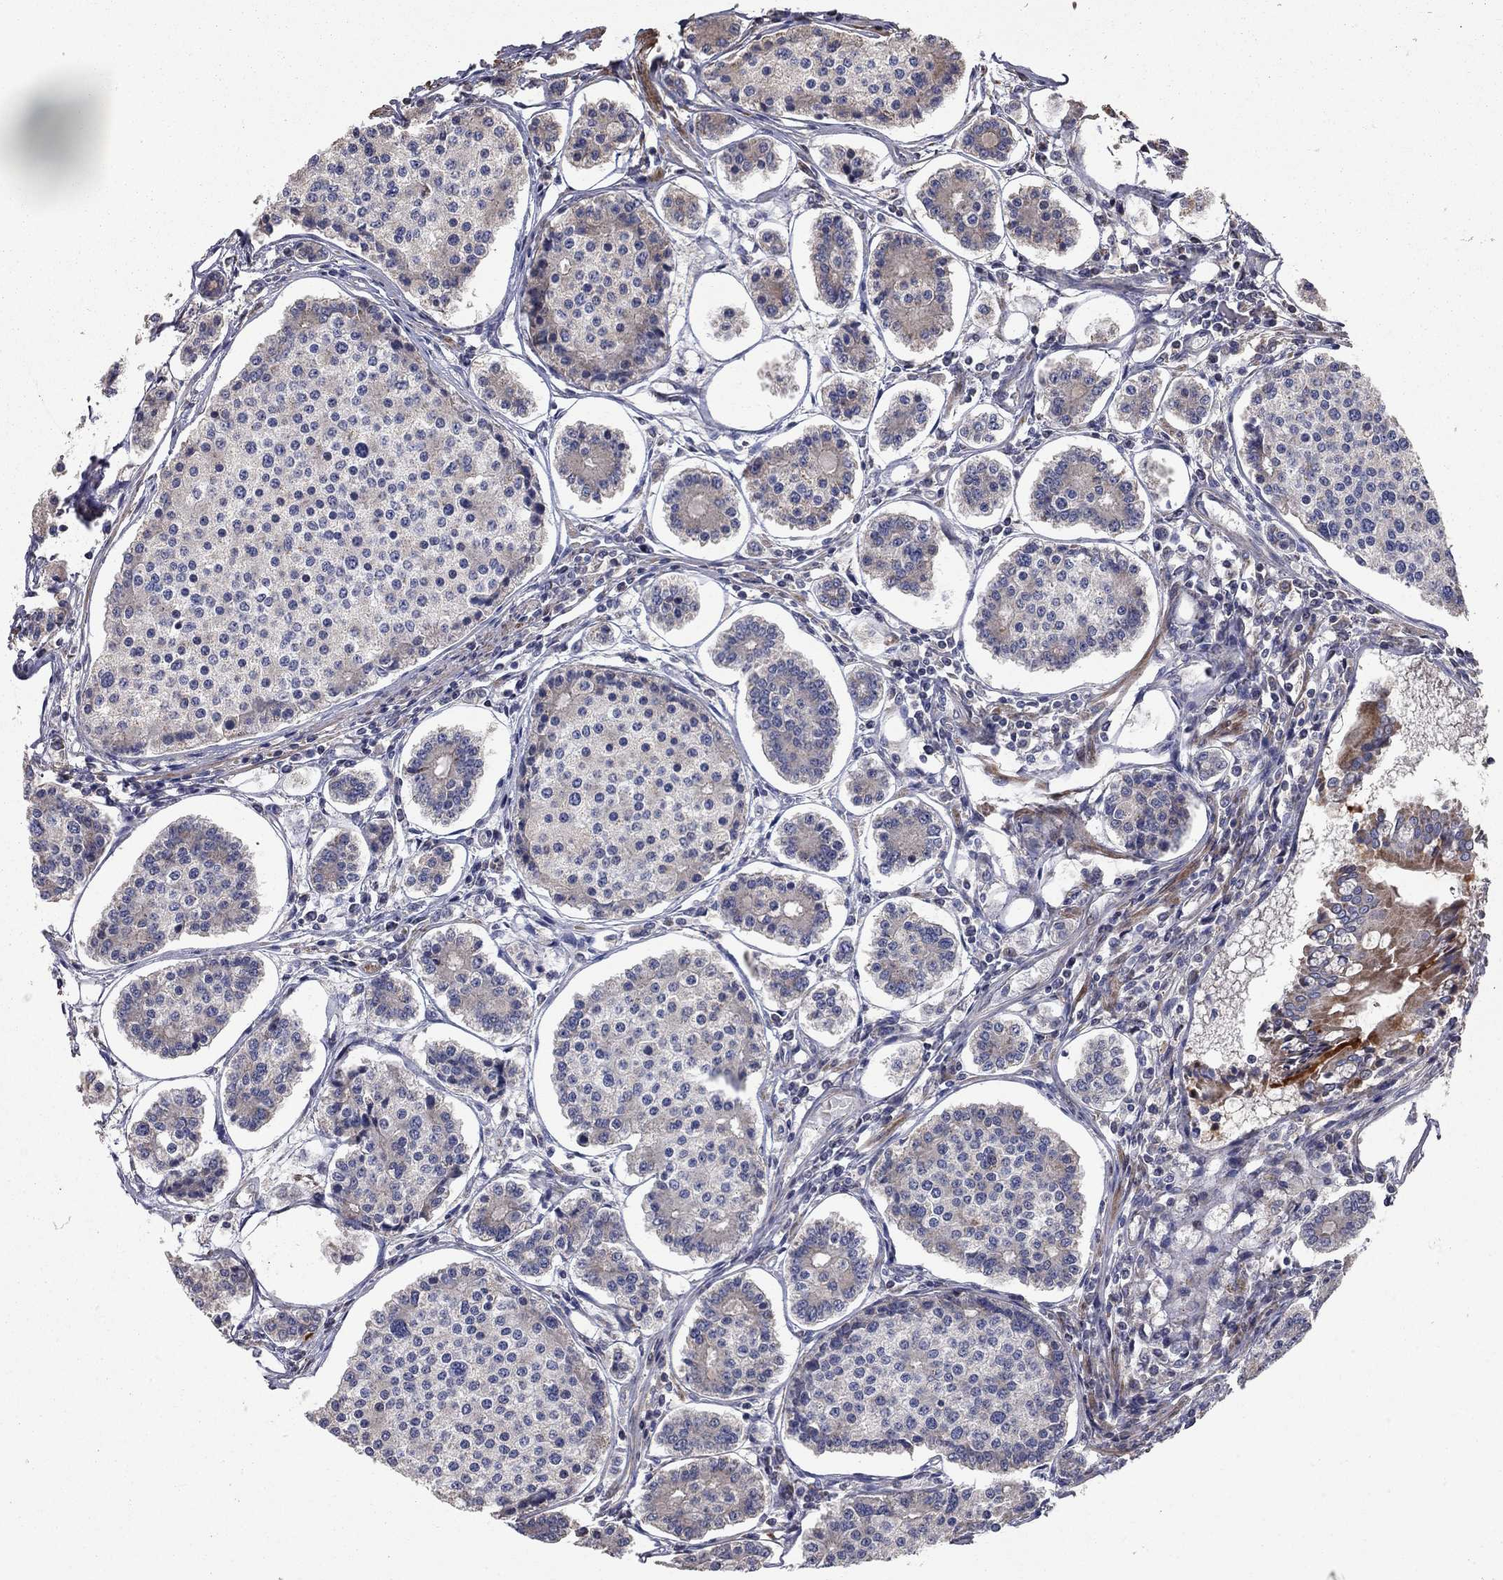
{"staining": {"intensity": "weak", "quantity": "<25%", "location": "cytoplasmic/membranous"}, "tissue": "carcinoid", "cell_type": "Tumor cells", "image_type": "cancer", "snomed": [{"axis": "morphology", "description": "Carcinoid, malignant, NOS"}, {"axis": "topography", "description": "Small intestine"}], "caption": "Immunohistochemical staining of human malignant carcinoid reveals no significant staining in tumor cells. (DAB (3,3'-diaminobenzidine) immunohistochemistry (IHC), high magnification).", "gene": "KANSL1L", "patient": {"sex": "female", "age": 65}}